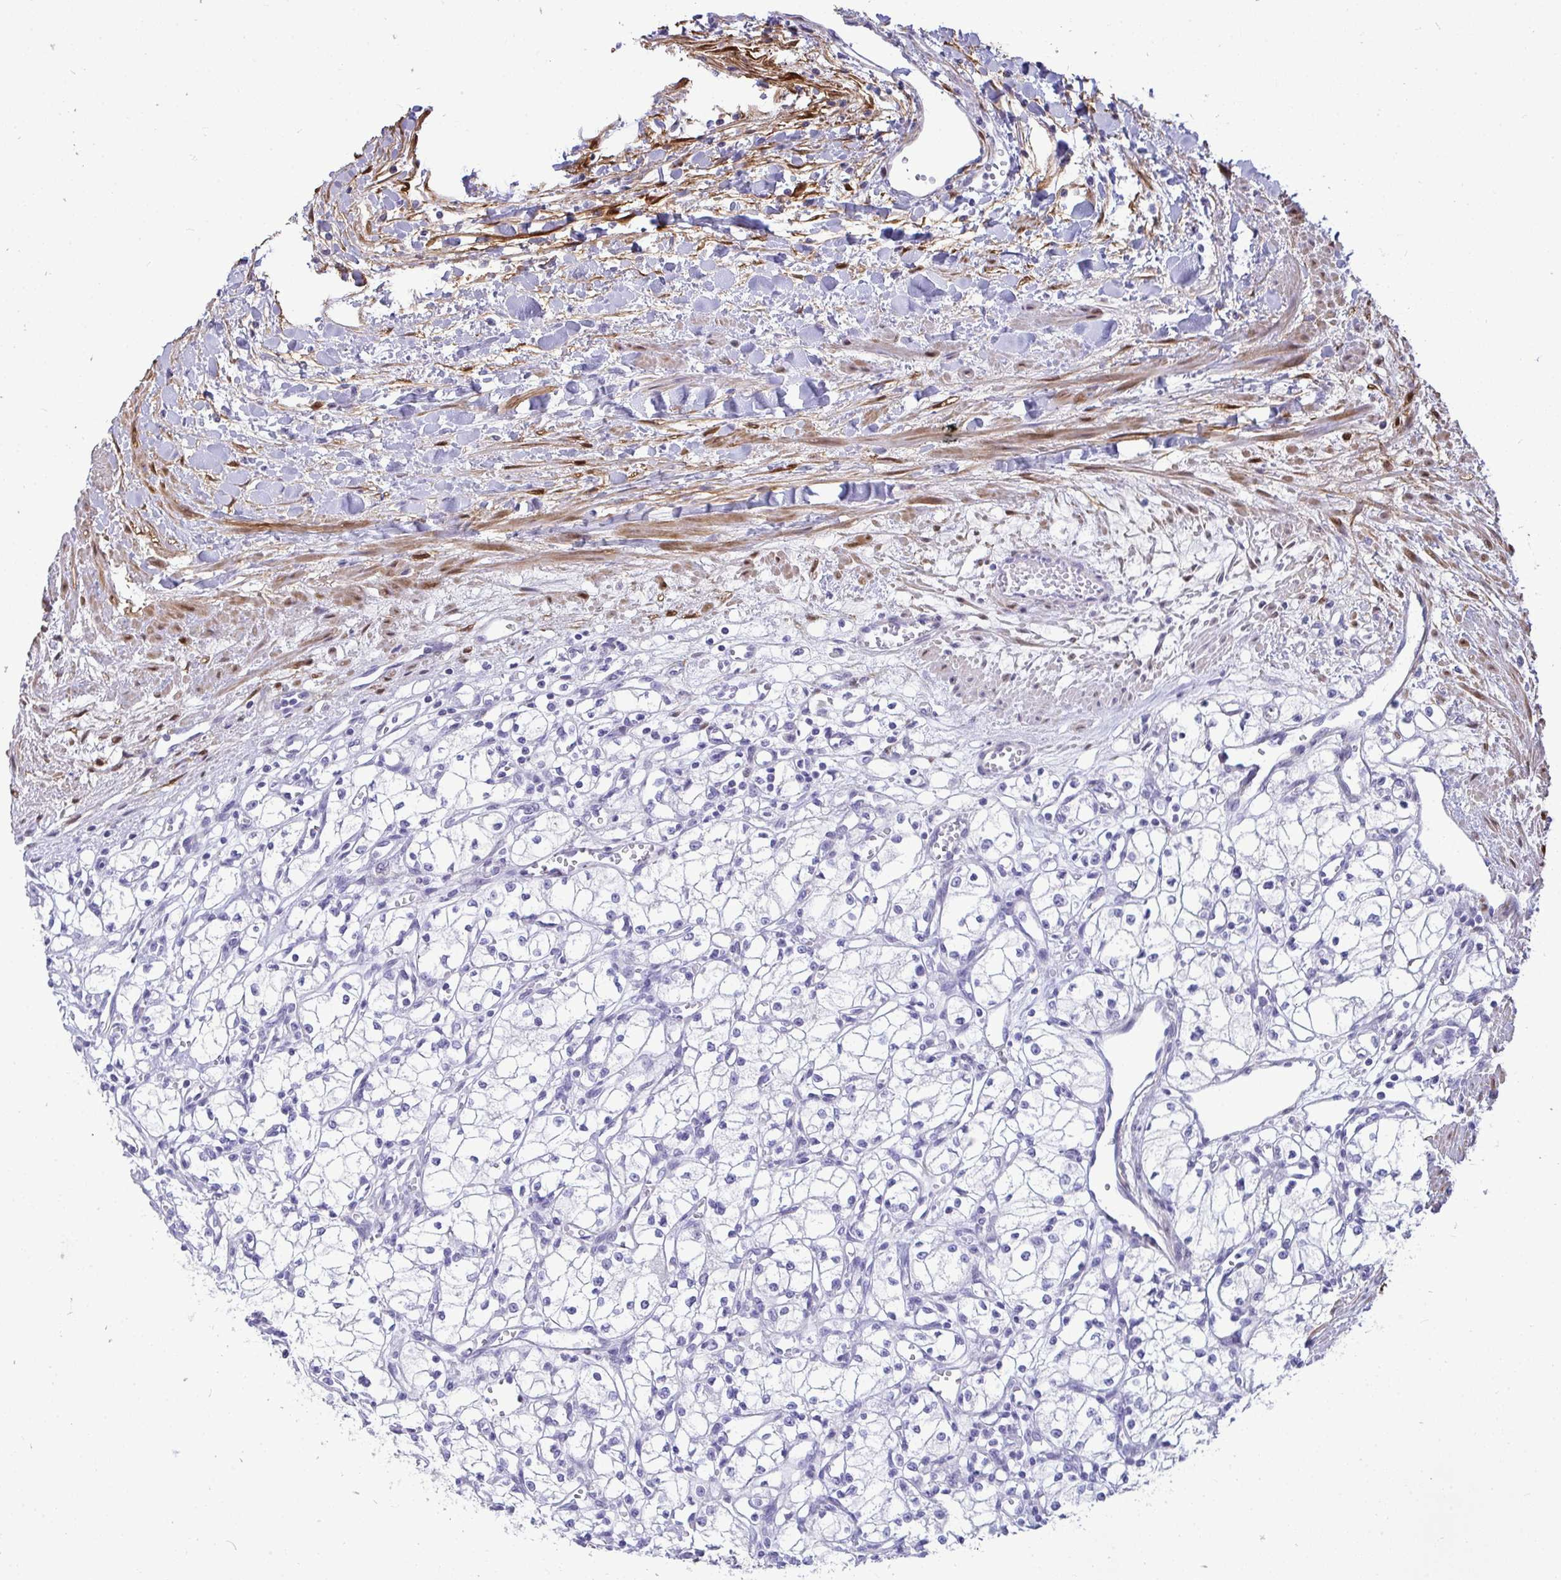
{"staining": {"intensity": "negative", "quantity": "none", "location": "none"}, "tissue": "renal cancer", "cell_type": "Tumor cells", "image_type": "cancer", "snomed": [{"axis": "morphology", "description": "Adenocarcinoma, NOS"}, {"axis": "topography", "description": "Kidney"}], "caption": "There is no significant positivity in tumor cells of renal cancer.", "gene": "HSPB6", "patient": {"sex": "male", "age": 59}}